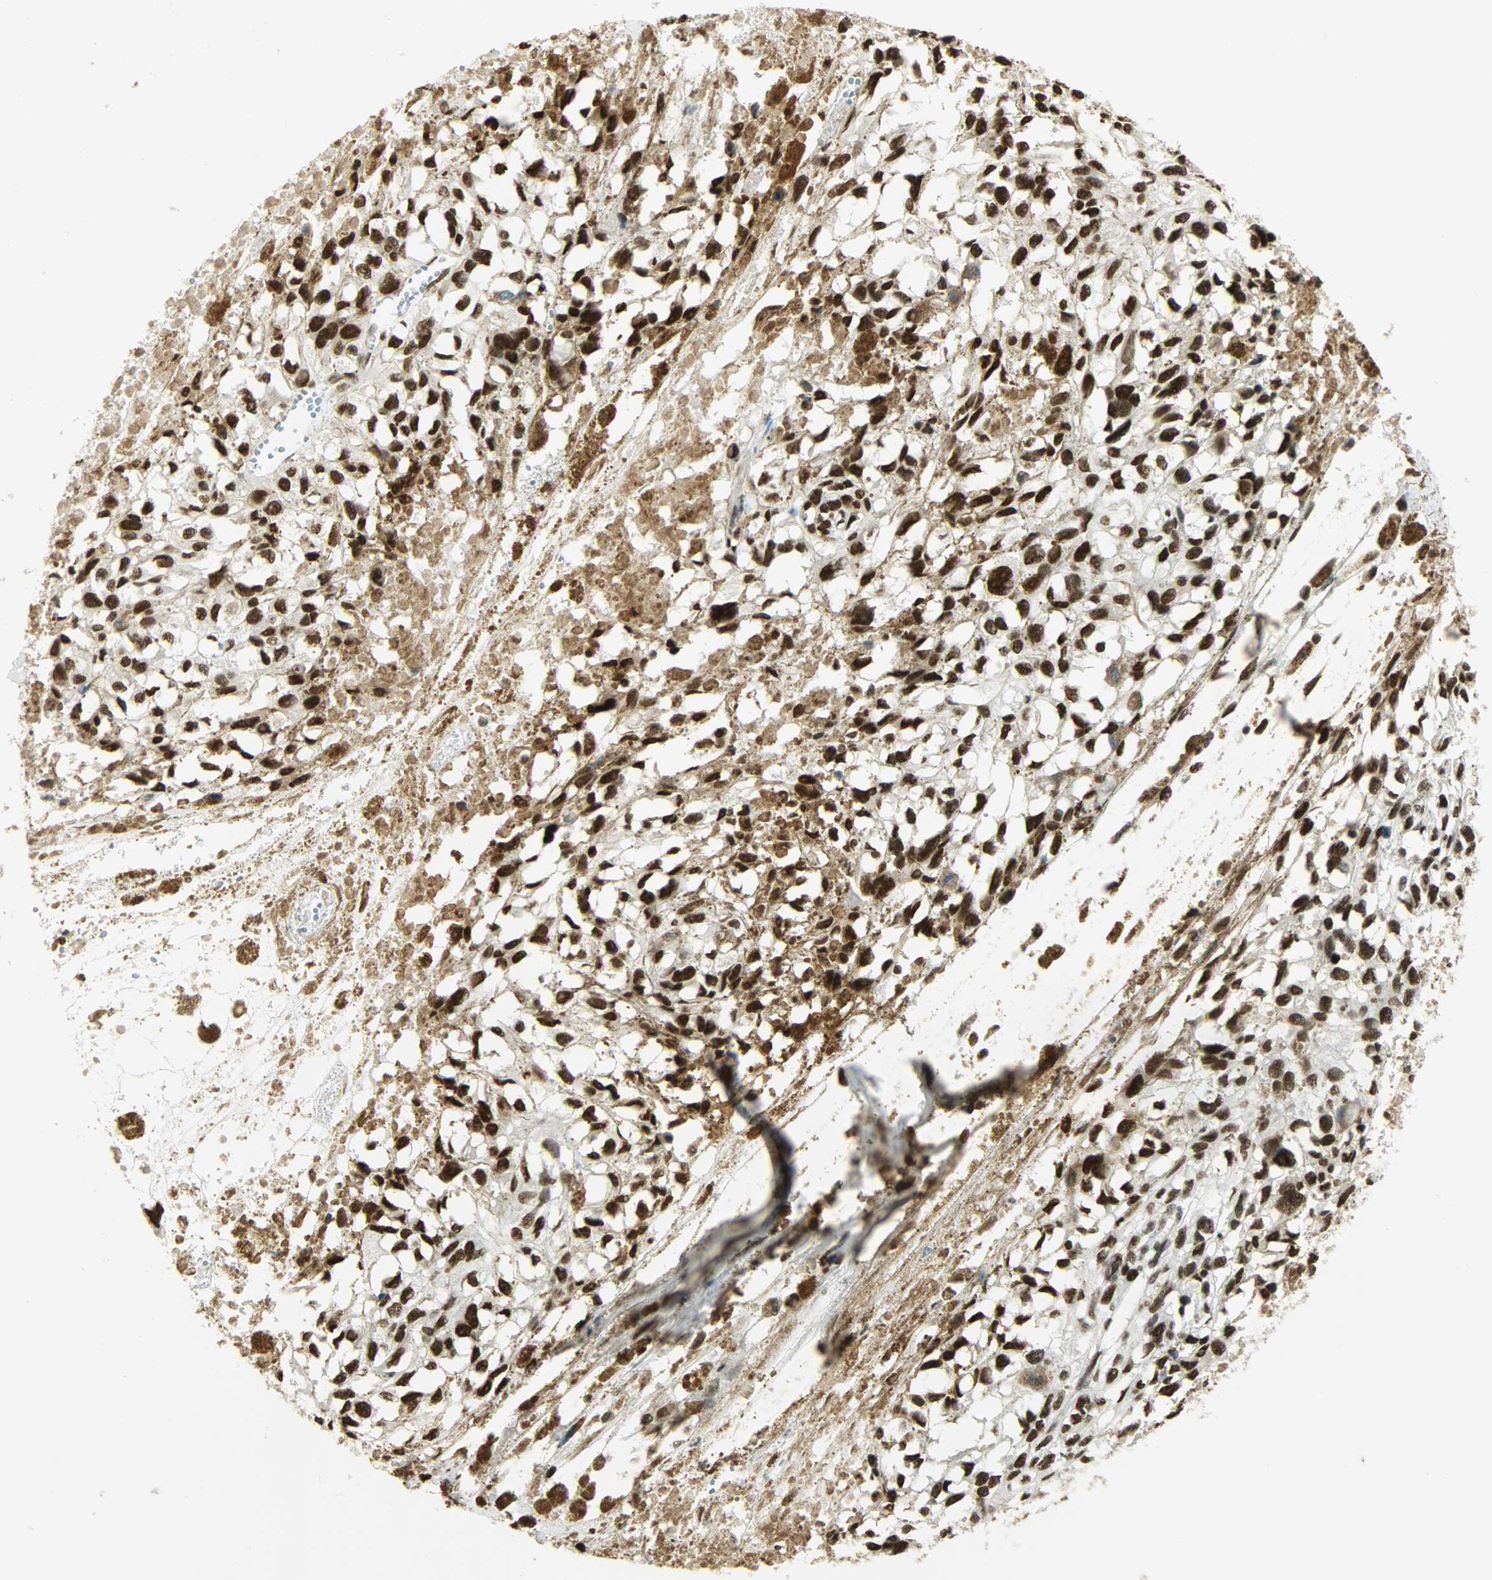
{"staining": {"intensity": "strong", "quantity": ">75%", "location": "nuclear"}, "tissue": "melanoma", "cell_type": "Tumor cells", "image_type": "cancer", "snomed": [{"axis": "morphology", "description": "Malignant melanoma, Metastatic site"}, {"axis": "topography", "description": "Lymph node"}], "caption": "Immunohistochemical staining of melanoma reveals high levels of strong nuclear expression in about >75% of tumor cells.", "gene": "MYEF2", "patient": {"sex": "male", "age": 59}}